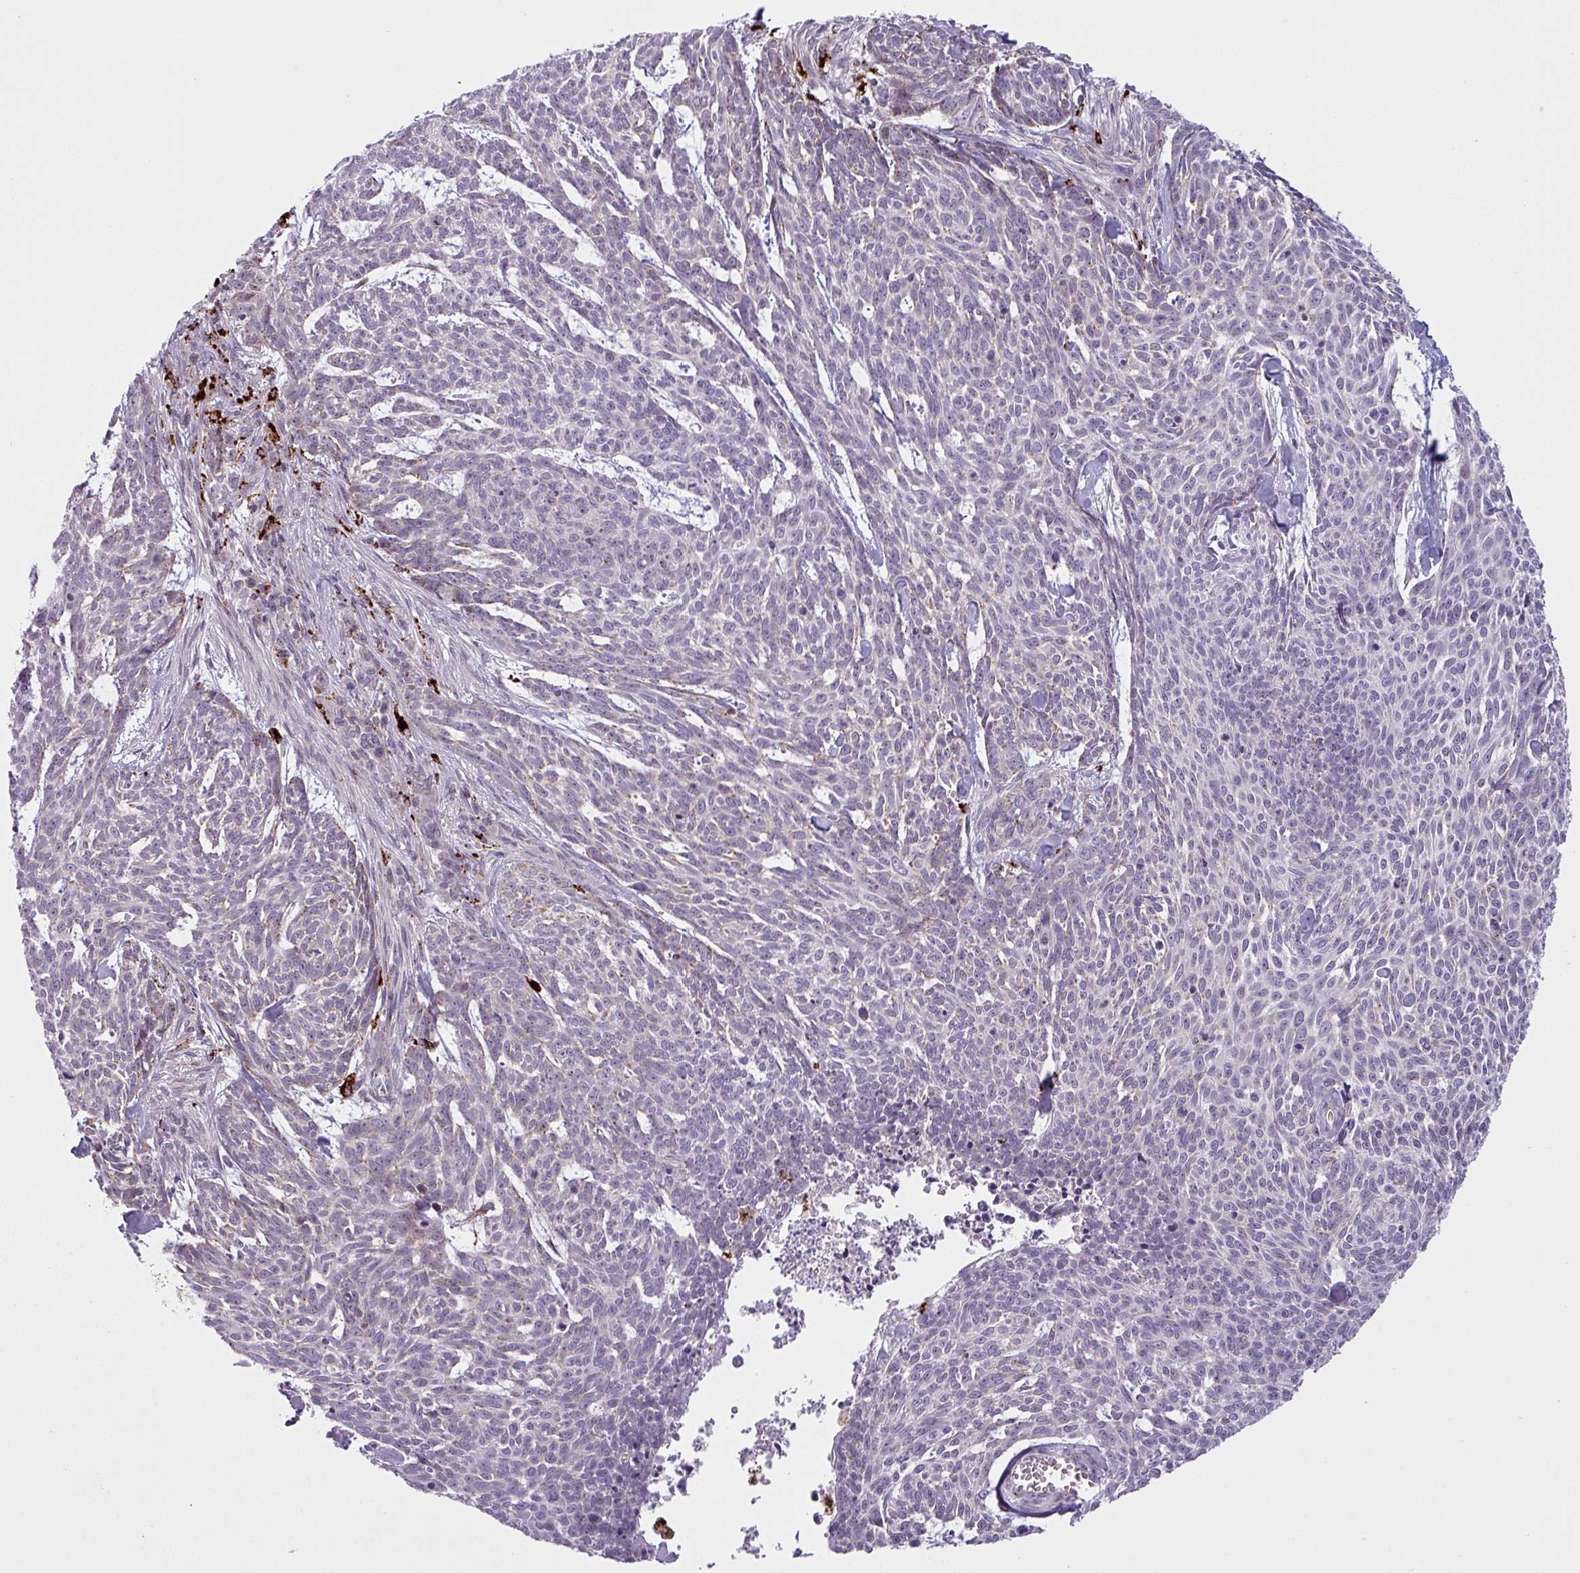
{"staining": {"intensity": "weak", "quantity": "<25%", "location": "cytoplasmic/membranous"}, "tissue": "skin cancer", "cell_type": "Tumor cells", "image_type": "cancer", "snomed": [{"axis": "morphology", "description": "Basal cell carcinoma"}, {"axis": "topography", "description": "Skin"}], "caption": "Skin cancer stained for a protein using IHC demonstrates no expression tumor cells.", "gene": "MAP7D2", "patient": {"sex": "female", "age": 93}}